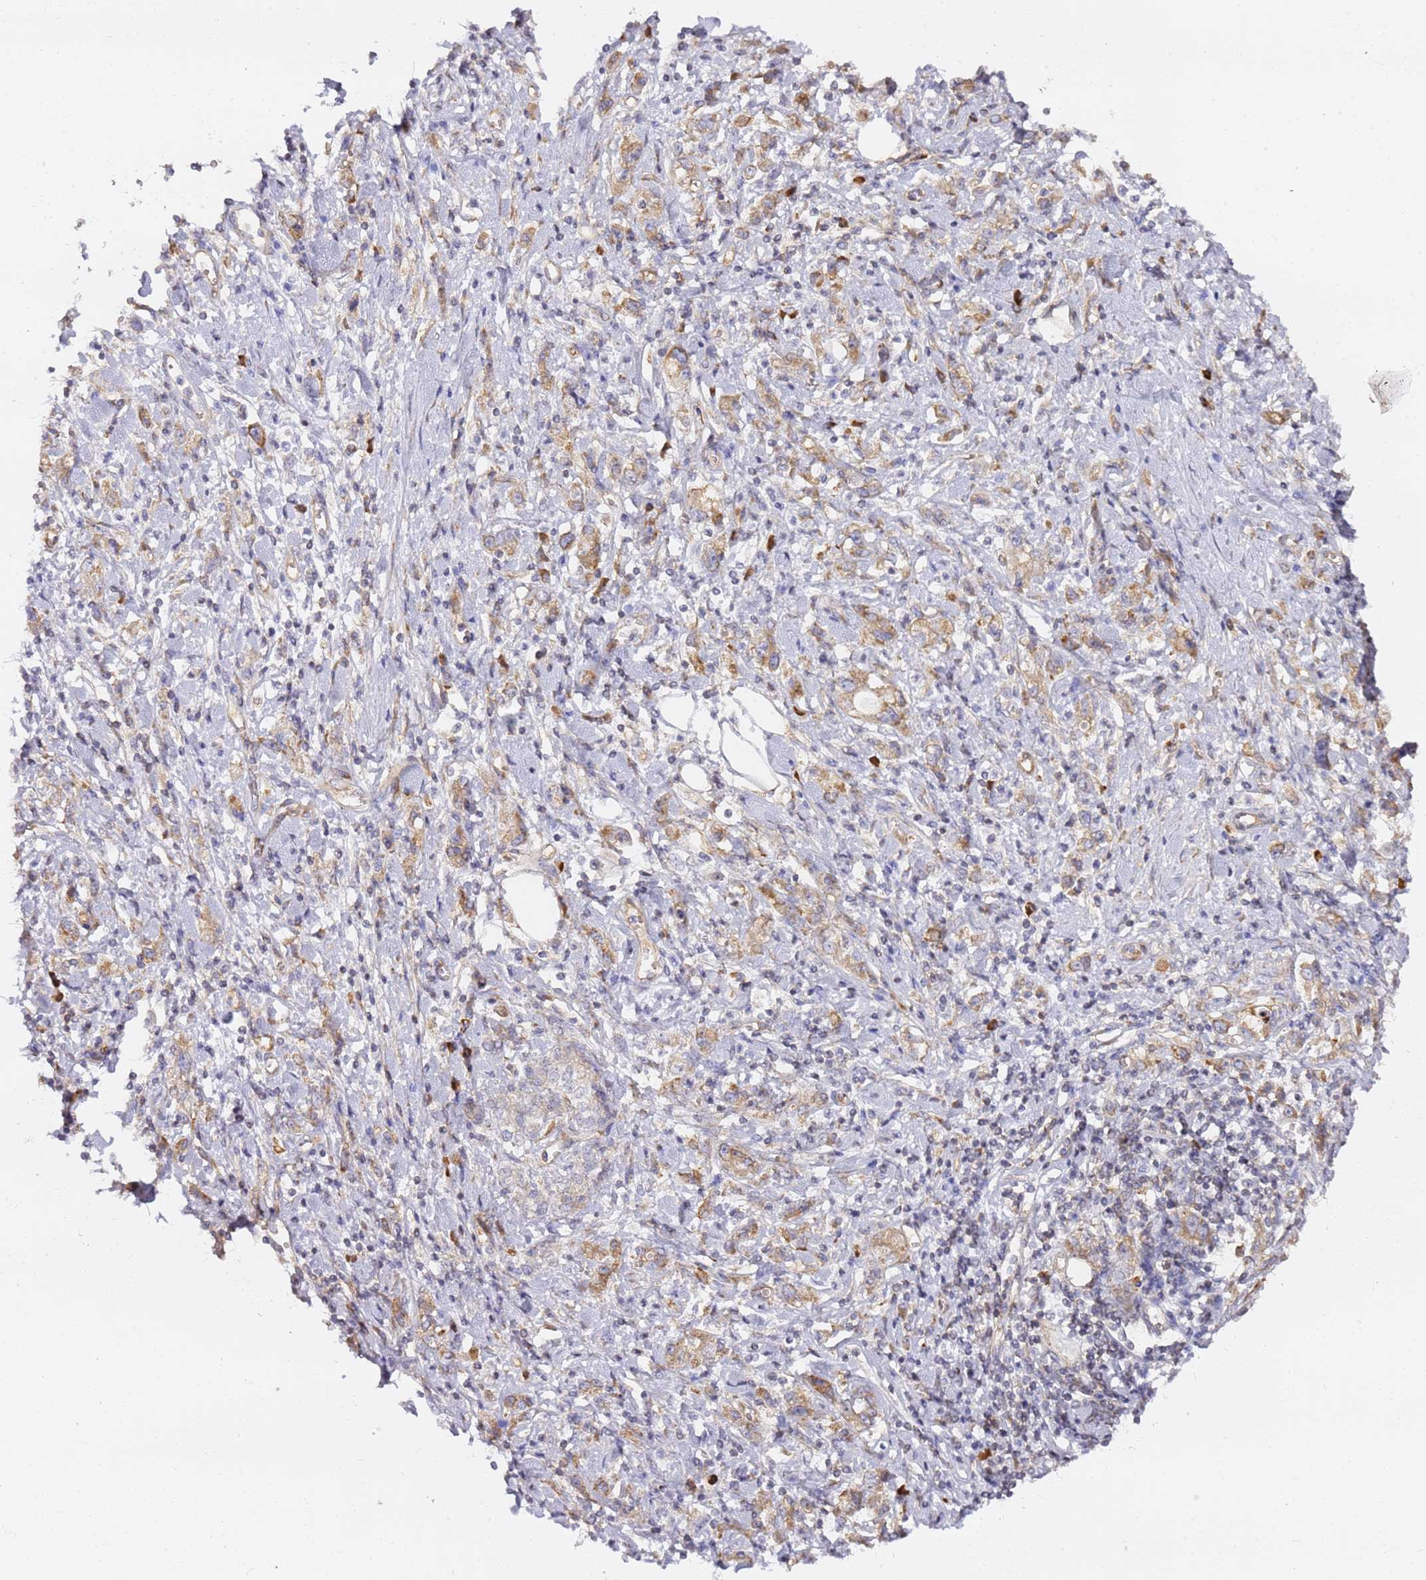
{"staining": {"intensity": "weak", "quantity": "25%-75%", "location": "cytoplasmic/membranous"}, "tissue": "stomach cancer", "cell_type": "Tumor cells", "image_type": "cancer", "snomed": [{"axis": "morphology", "description": "Adenocarcinoma, NOS"}, {"axis": "topography", "description": "Stomach"}], "caption": "Weak cytoplasmic/membranous expression is appreciated in approximately 25%-75% of tumor cells in adenocarcinoma (stomach).", "gene": "KIF7", "patient": {"sex": "female", "age": 76}}